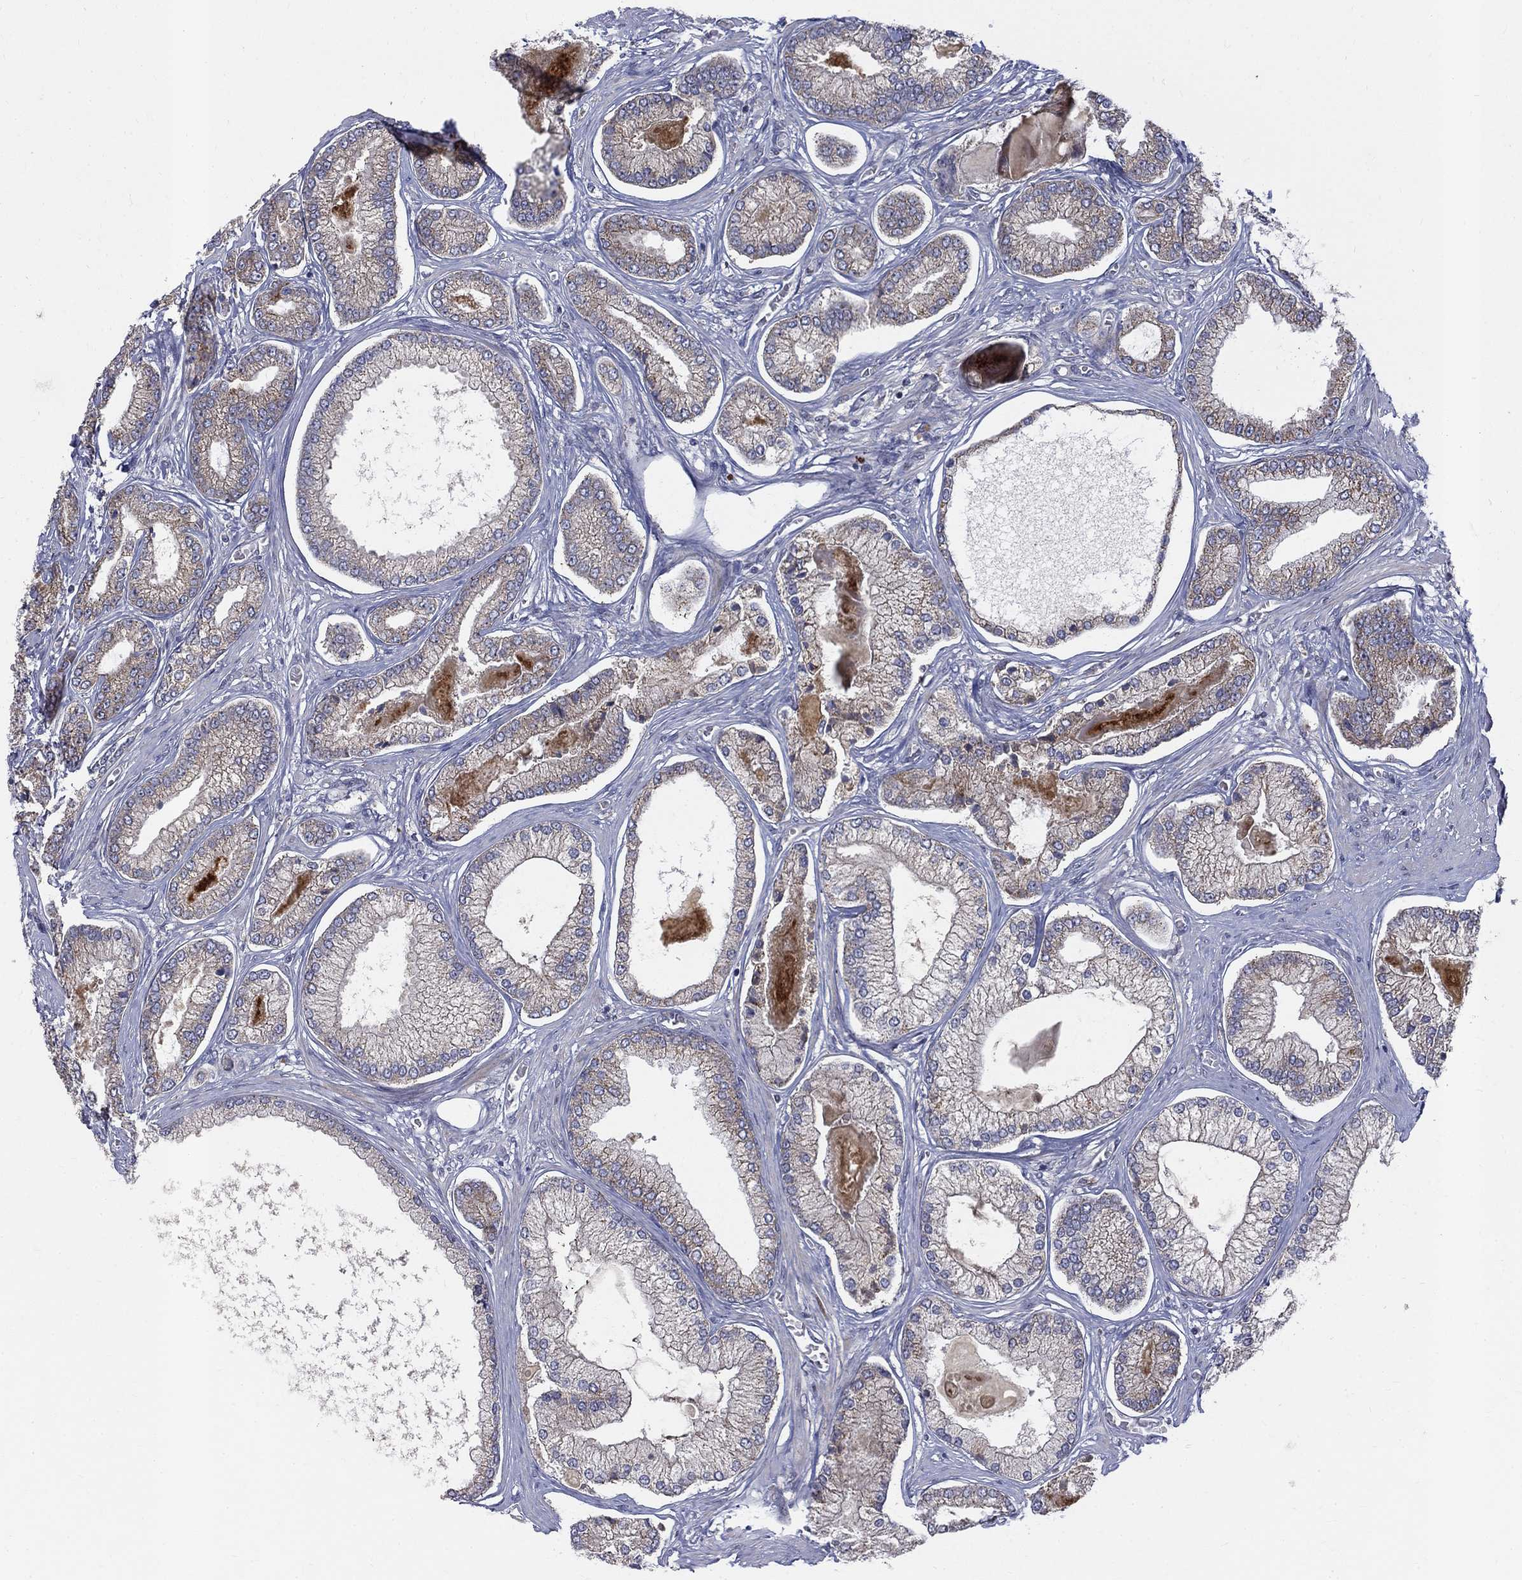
{"staining": {"intensity": "moderate", "quantity": "<25%", "location": "cytoplasmic/membranous"}, "tissue": "prostate cancer", "cell_type": "Tumor cells", "image_type": "cancer", "snomed": [{"axis": "morphology", "description": "Adenocarcinoma, Low grade"}, {"axis": "topography", "description": "Prostate"}], "caption": "This histopathology image demonstrates prostate adenocarcinoma (low-grade) stained with immunohistochemistry to label a protein in brown. The cytoplasmic/membranous of tumor cells show moderate positivity for the protein. Nuclei are counter-stained blue.", "gene": "WDR19", "patient": {"sex": "male", "age": 57}}